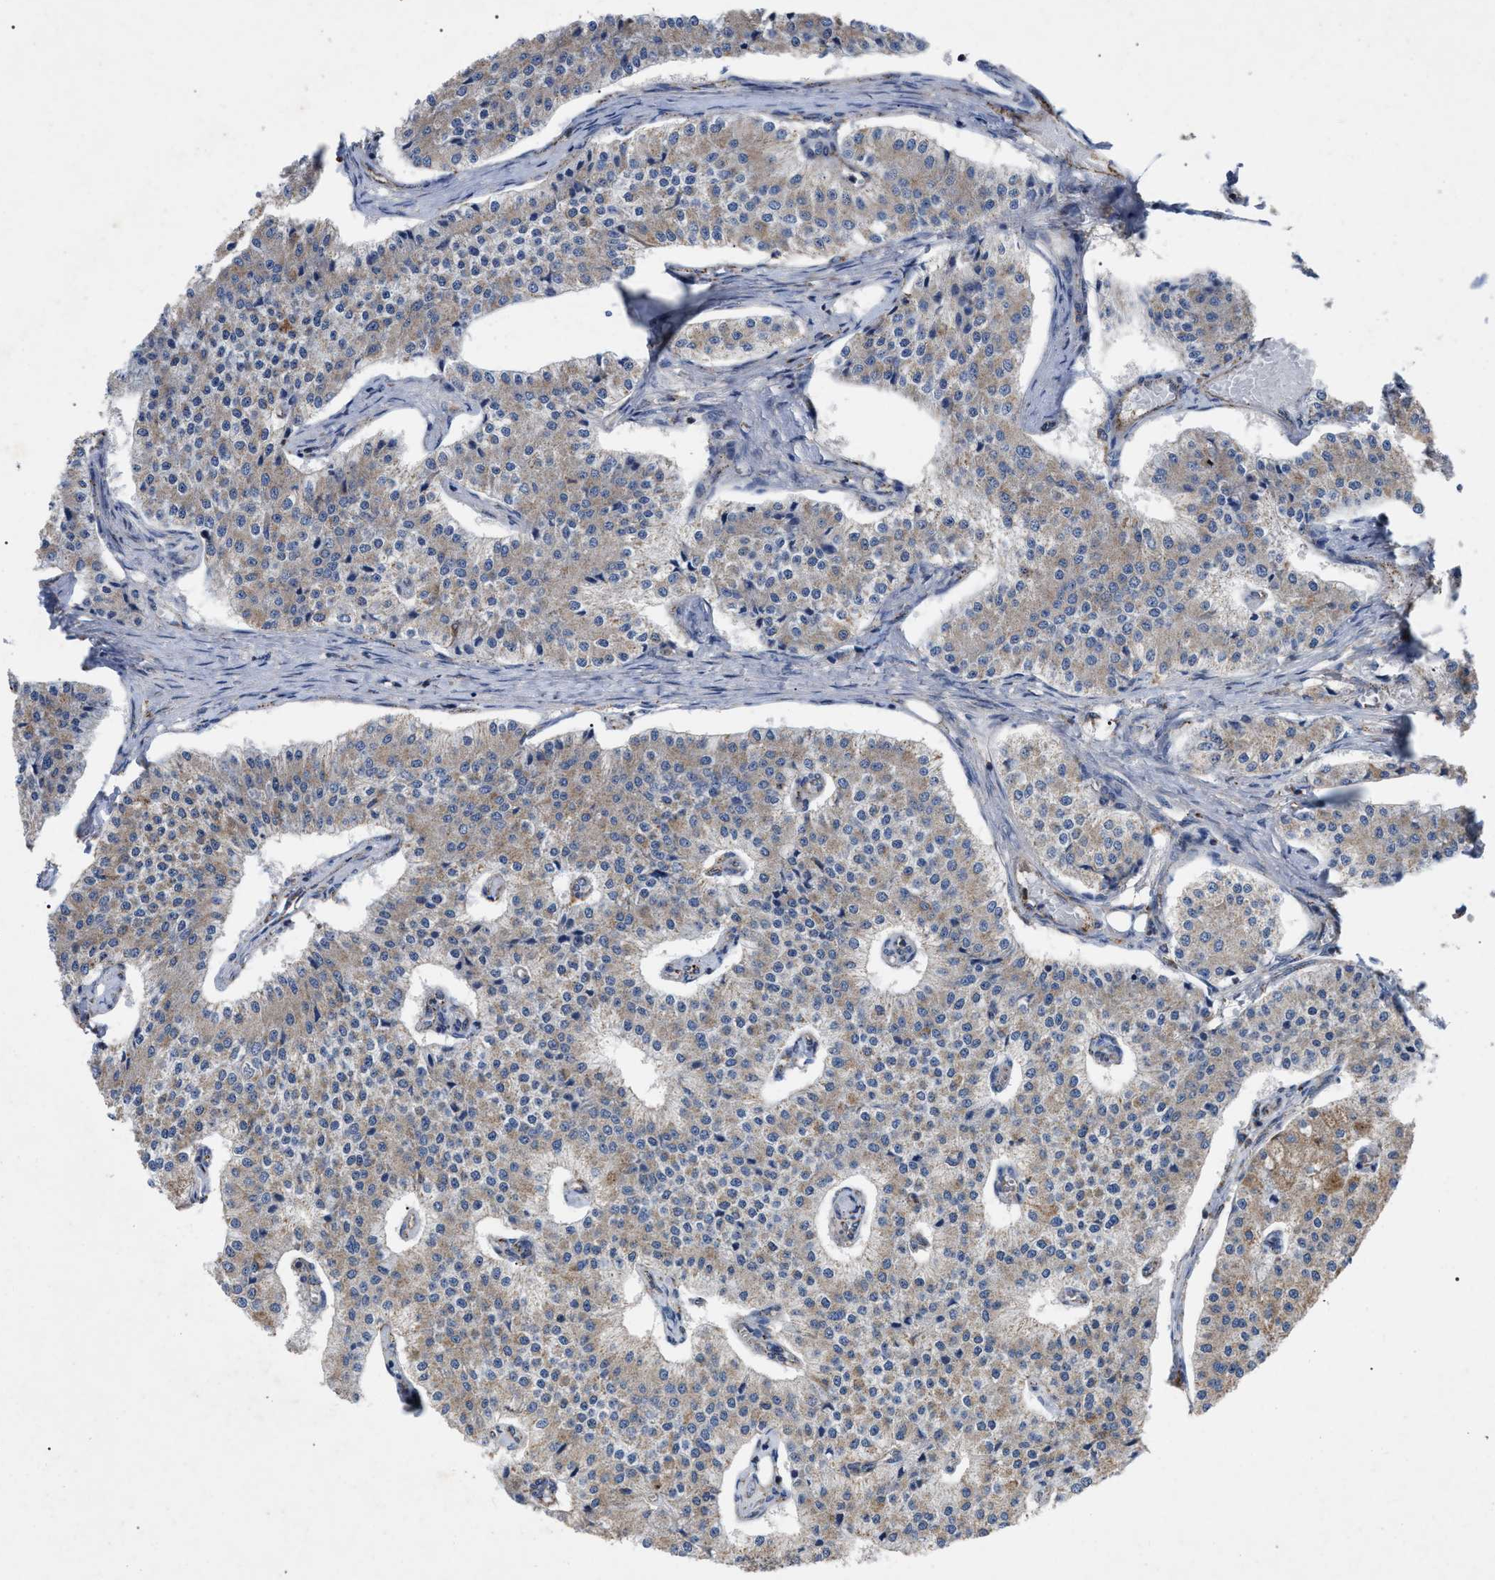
{"staining": {"intensity": "weak", "quantity": ">75%", "location": "cytoplasmic/membranous"}, "tissue": "carcinoid", "cell_type": "Tumor cells", "image_type": "cancer", "snomed": [{"axis": "morphology", "description": "Carcinoid, malignant, NOS"}, {"axis": "topography", "description": "Colon"}], "caption": "Immunohistochemistry of human carcinoid displays low levels of weak cytoplasmic/membranous expression in about >75% of tumor cells. The staining was performed using DAB, with brown indicating positive protein expression. Nuclei are stained blue with hematoxylin.", "gene": "FAM171A2", "patient": {"sex": "female", "age": 52}}